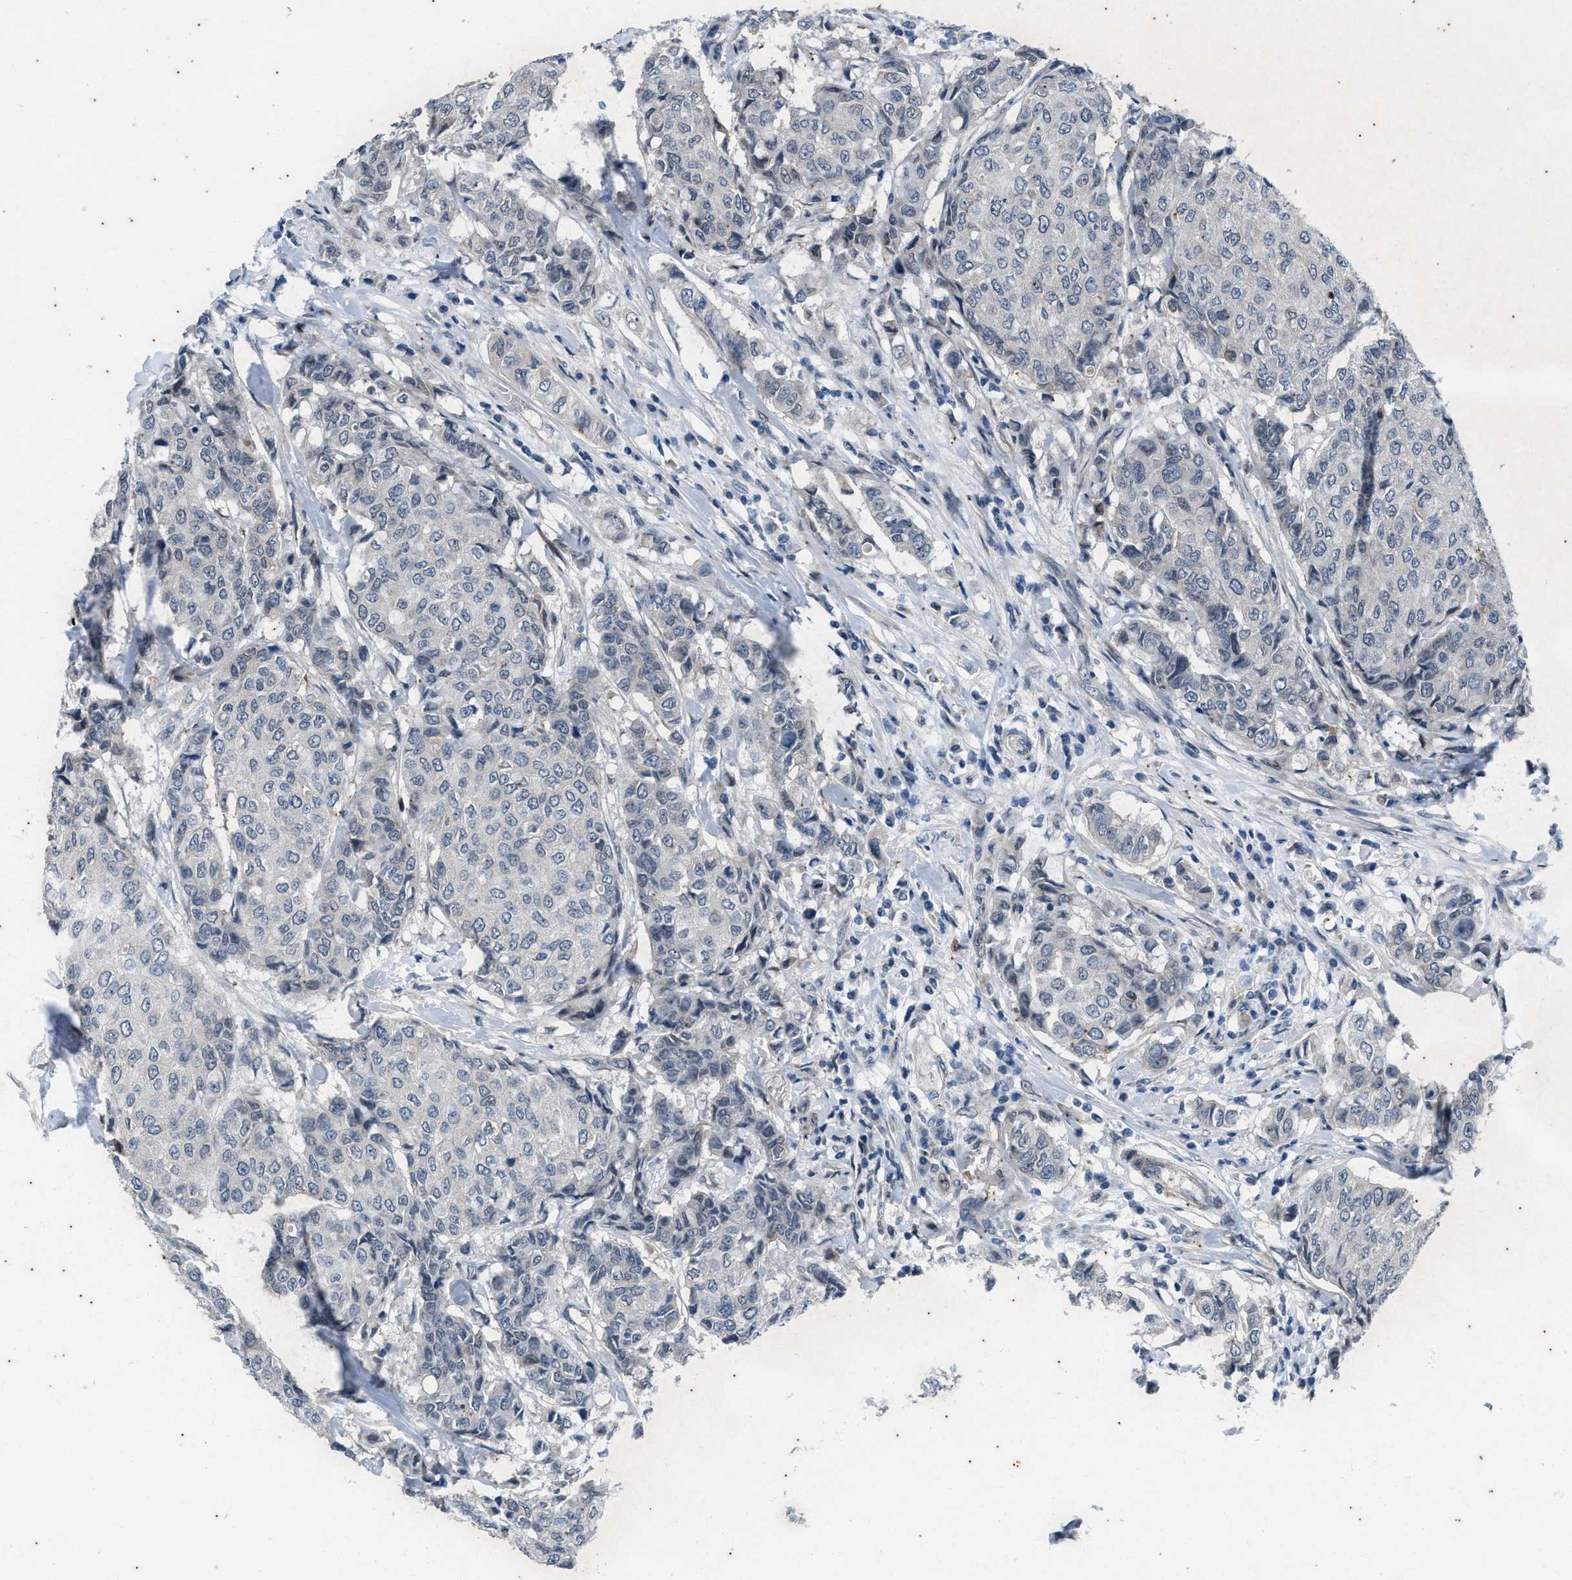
{"staining": {"intensity": "negative", "quantity": "none", "location": "none"}, "tissue": "breast cancer", "cell_type": "Tumor cells", "image_type": "cancer", "snomed": [{"axis": "morphology", "description": "Duct carcinoma"}, {"axis": "topography", "description": "Breast"}], "caption": "Breast cancer was stained to show a protein in brown. There is no significant positivity in tumor cells.", "gene": "KIF24", "patient": {"sex": "female", "age": 27}}